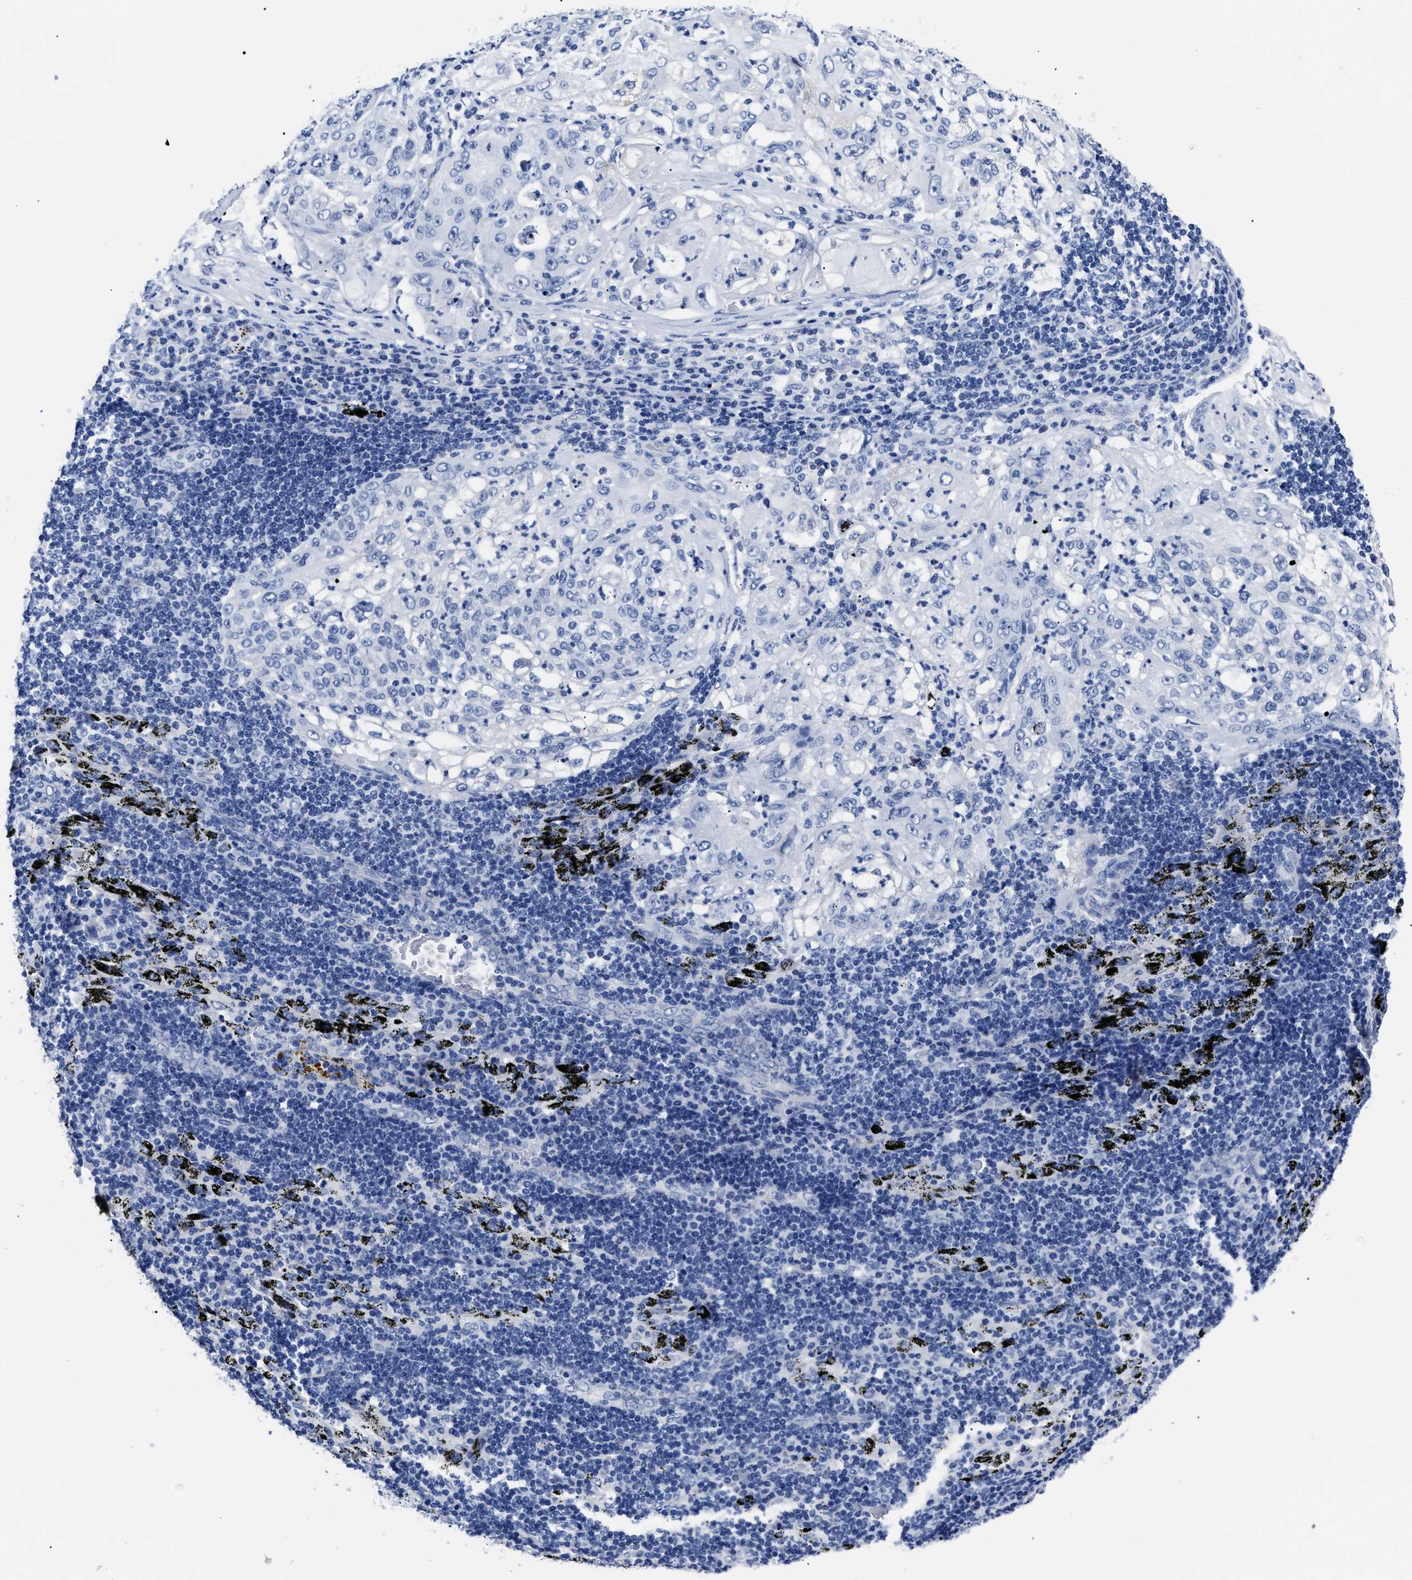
{"staining": {"intensity": "negative", "quantity": "none", "location": "none"}, "tissue": "lung cancer", "cell_type": "Tumor cells", "image_type": "cancer", "snomed": [{"axis": "morphology", "description": "Inflammation, NOS"}, {"axis": "morphology", "description": "Squamous cell carcinoma, NOS"}, {"axis": "topography", "description": "Lymph node"}, {"axis": "topography", "description": "Soft tissue"}, {"axis": "topography", "description": "Lung"}], "caption": "Tumor cells show no significant expression in squamous cell carcinoma (lung).", "gene": "ALPG", "patient": {"sex": "male", "age": 66}}